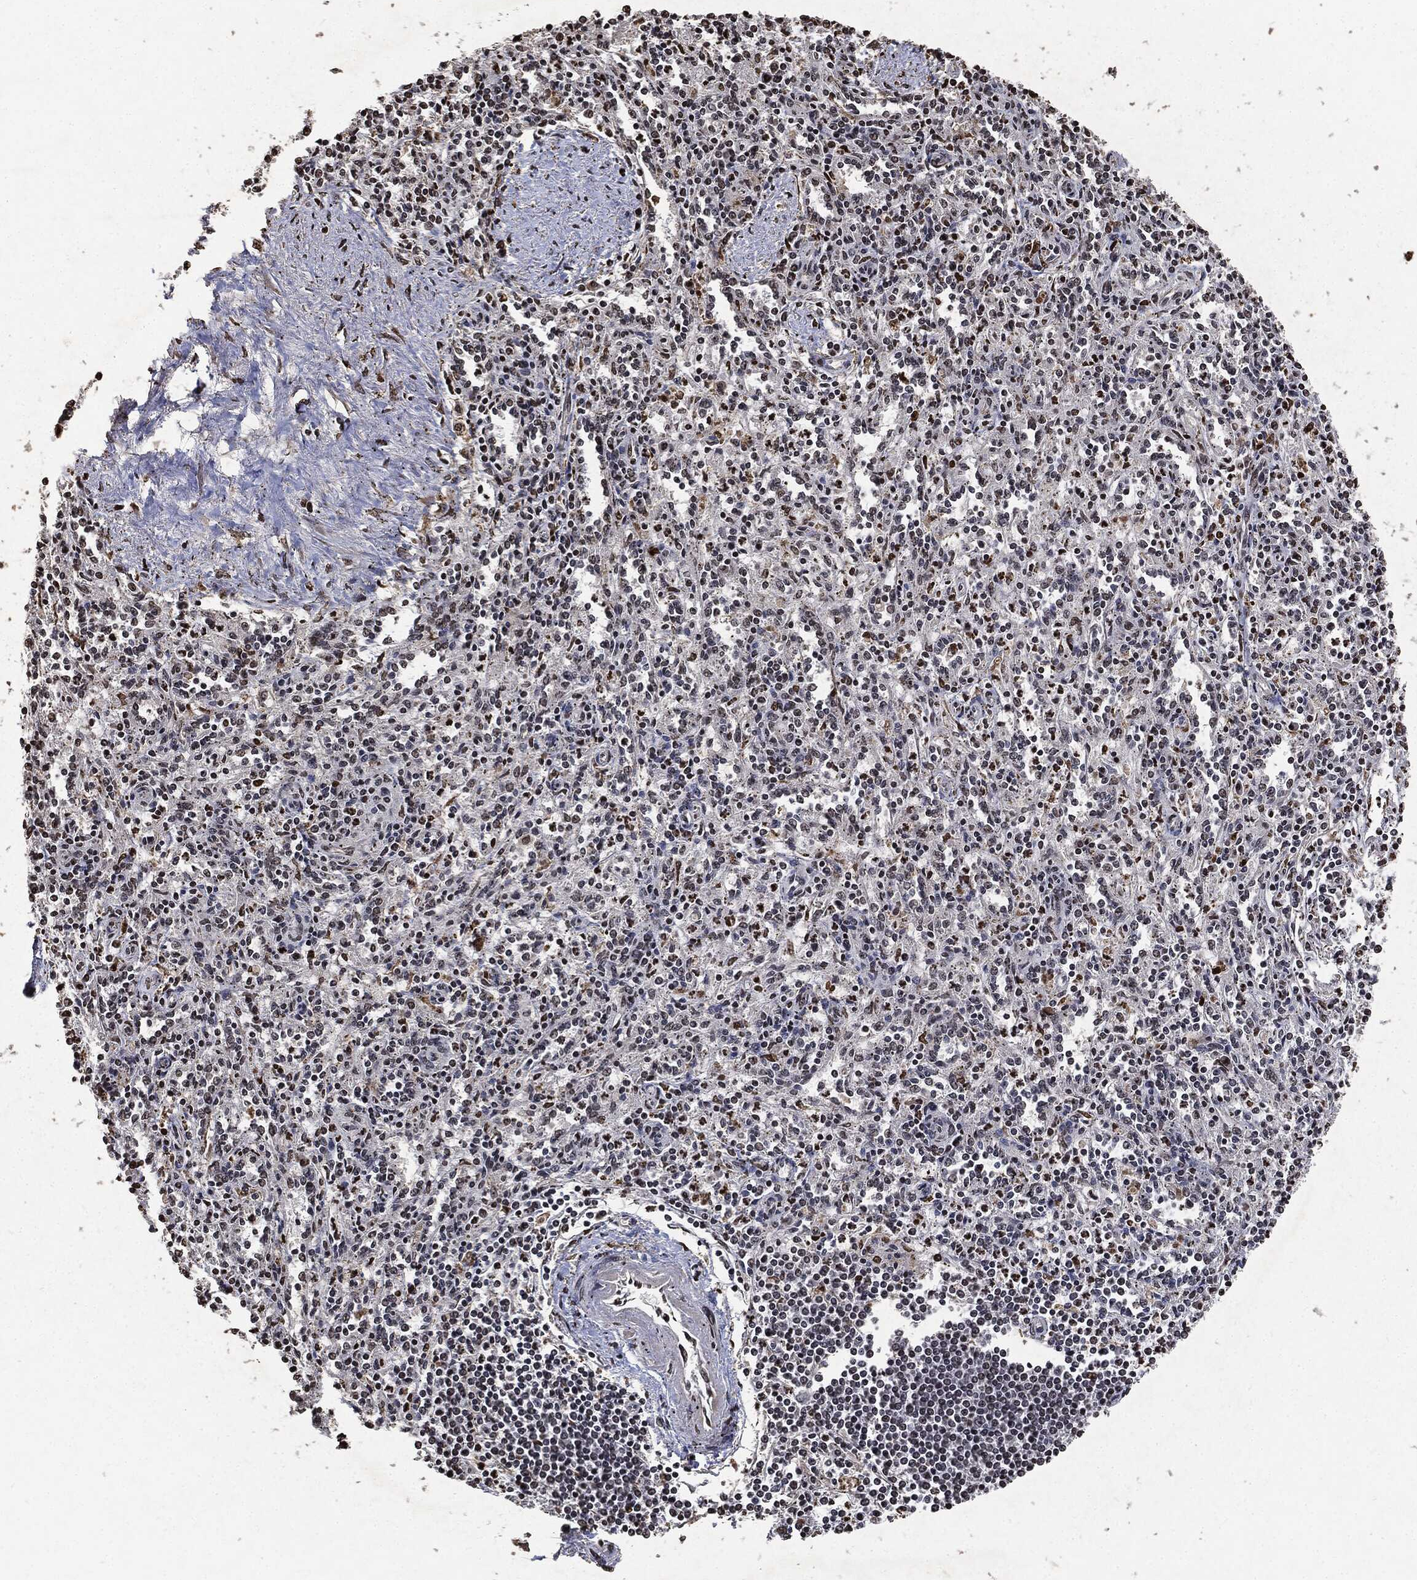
{"staining": {"intensity": "negative", "quantity": "none", "location": "none"}, "tissue": "spleen", "cell_type": "Cells in red pulp", "image_type": "normal", "snomed": [{"axis": "morphology", "description": "Normal tissue, NOS"}, {"axis": "topography", "description": "Spleen"}], "caption": "An IHC photomicrograph of unremarkable spleen is shown. There is no staining in cells in red pulp of spleen.", "gene": "JUN", "patient": {"sex": "male", "age": 69}}